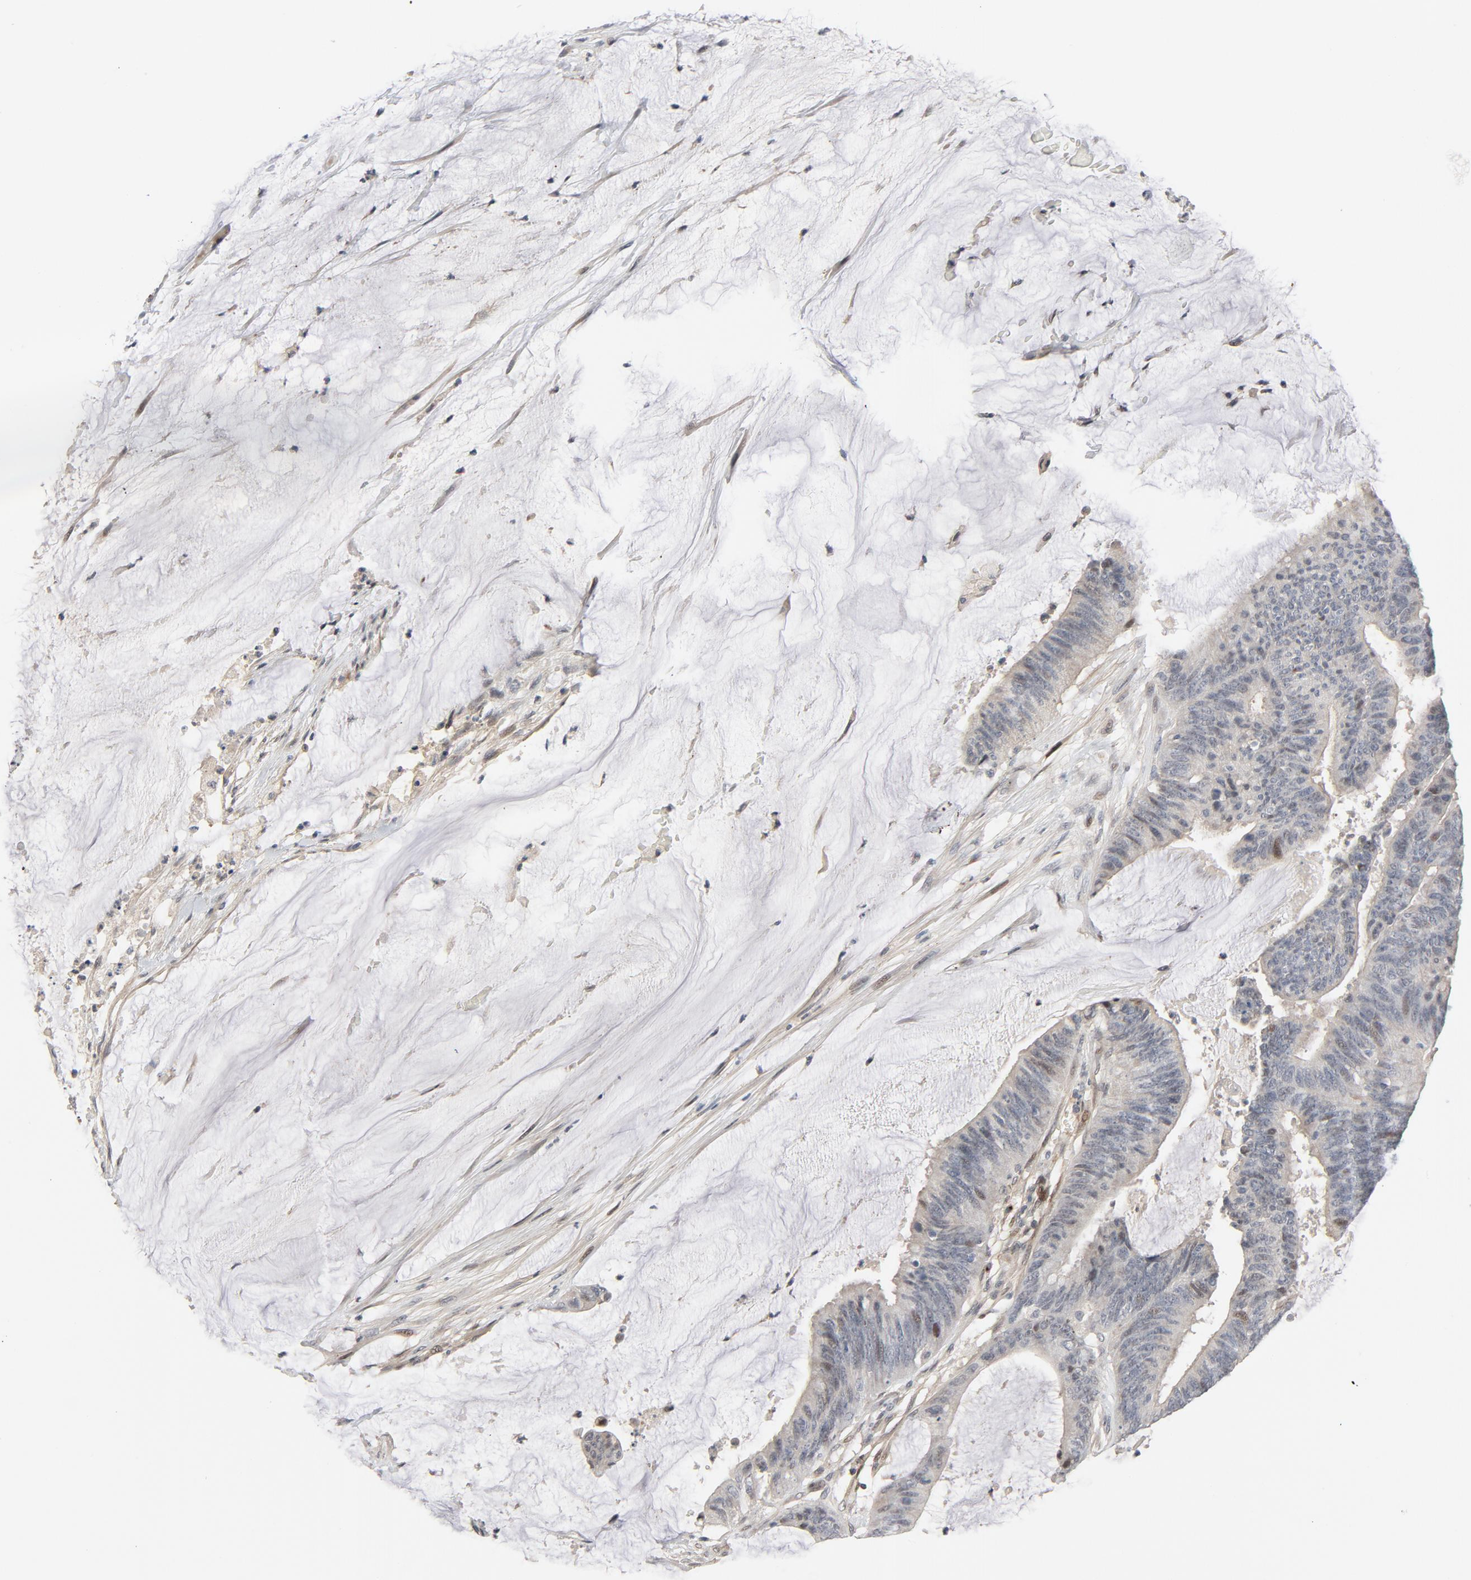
{"staining": {"intensity": "weak", "quantity": "<25%", "location": "cytoplasmic/membranous"}, "tissue": "colorectal cancer", "cell_type": "Tumor cells", "image_type": "cancer", "snomed": [{"axis": "morphology", "description": "Adenocarcinoma, NOS"}, {"axis": "topography", "description": "Rectum"}], "caption": "High power microscopy photomicrograph of an immunohistochemistry (IHC) photomicrograph of colorectal adenocarcinoma, revealing no significant staining in tumor cells.", "gene": "FSCB", "patient": {"sex": "female", "age": 66}}